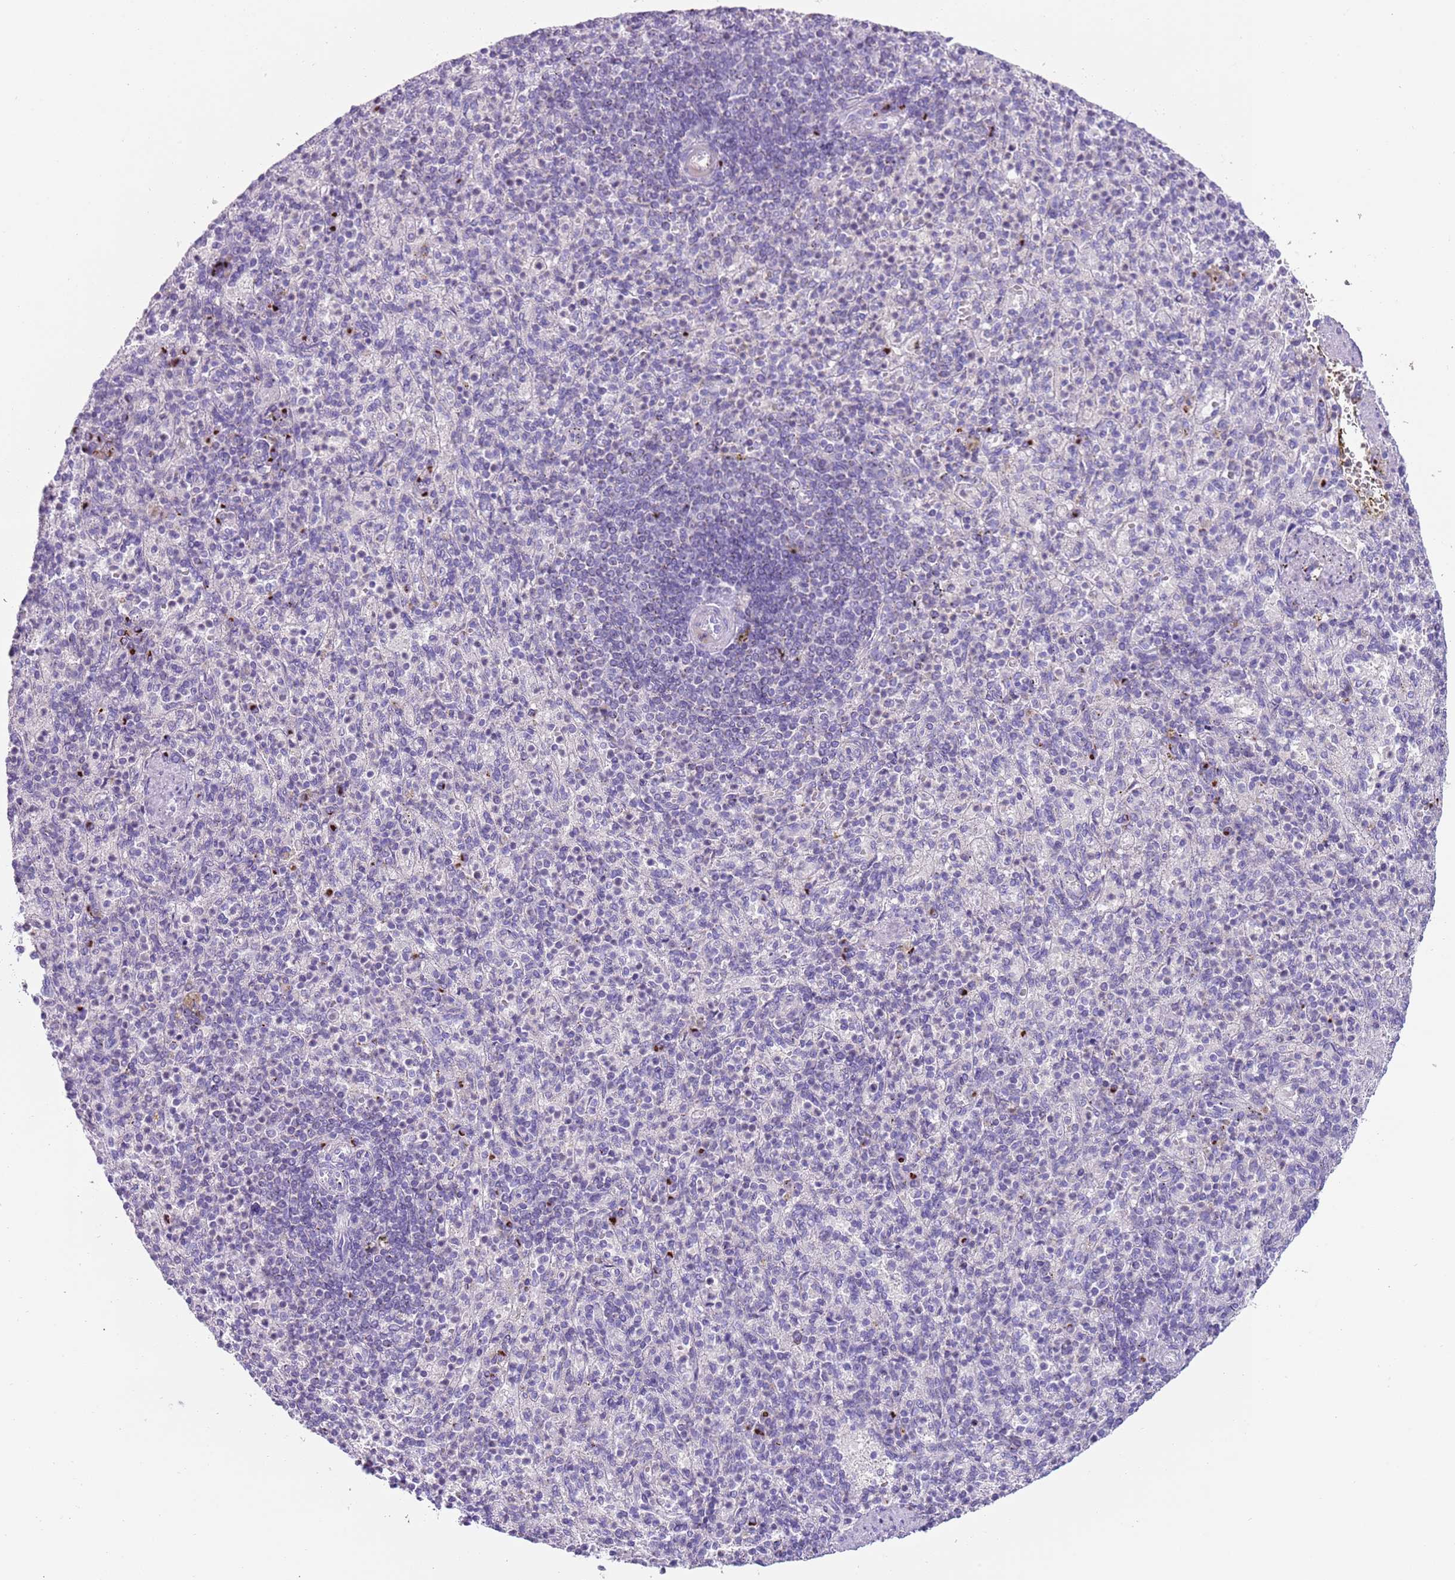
{"staining": {"intensity": "strong", "quantity": "<25%", "location": "cytoplasmic/membranous"}, "tissue": "spleen", "cell_type": "Cells in red pulp", "image_type": "normal", "snomed": [{"axis": "morphology", "description": "Normal tissue, NOS"}, {"axis": "topography", "description": "Spleen"}], "caption": "This micrograph exhibits immunohistochemistry (IHC) staining of benign spleen, with medium strong cytoplasmic/membranous positivity in approximately <25% of cells in red pulp.", "gene": "C2CD3", "patient": {"sex": "female", "age": 74}}